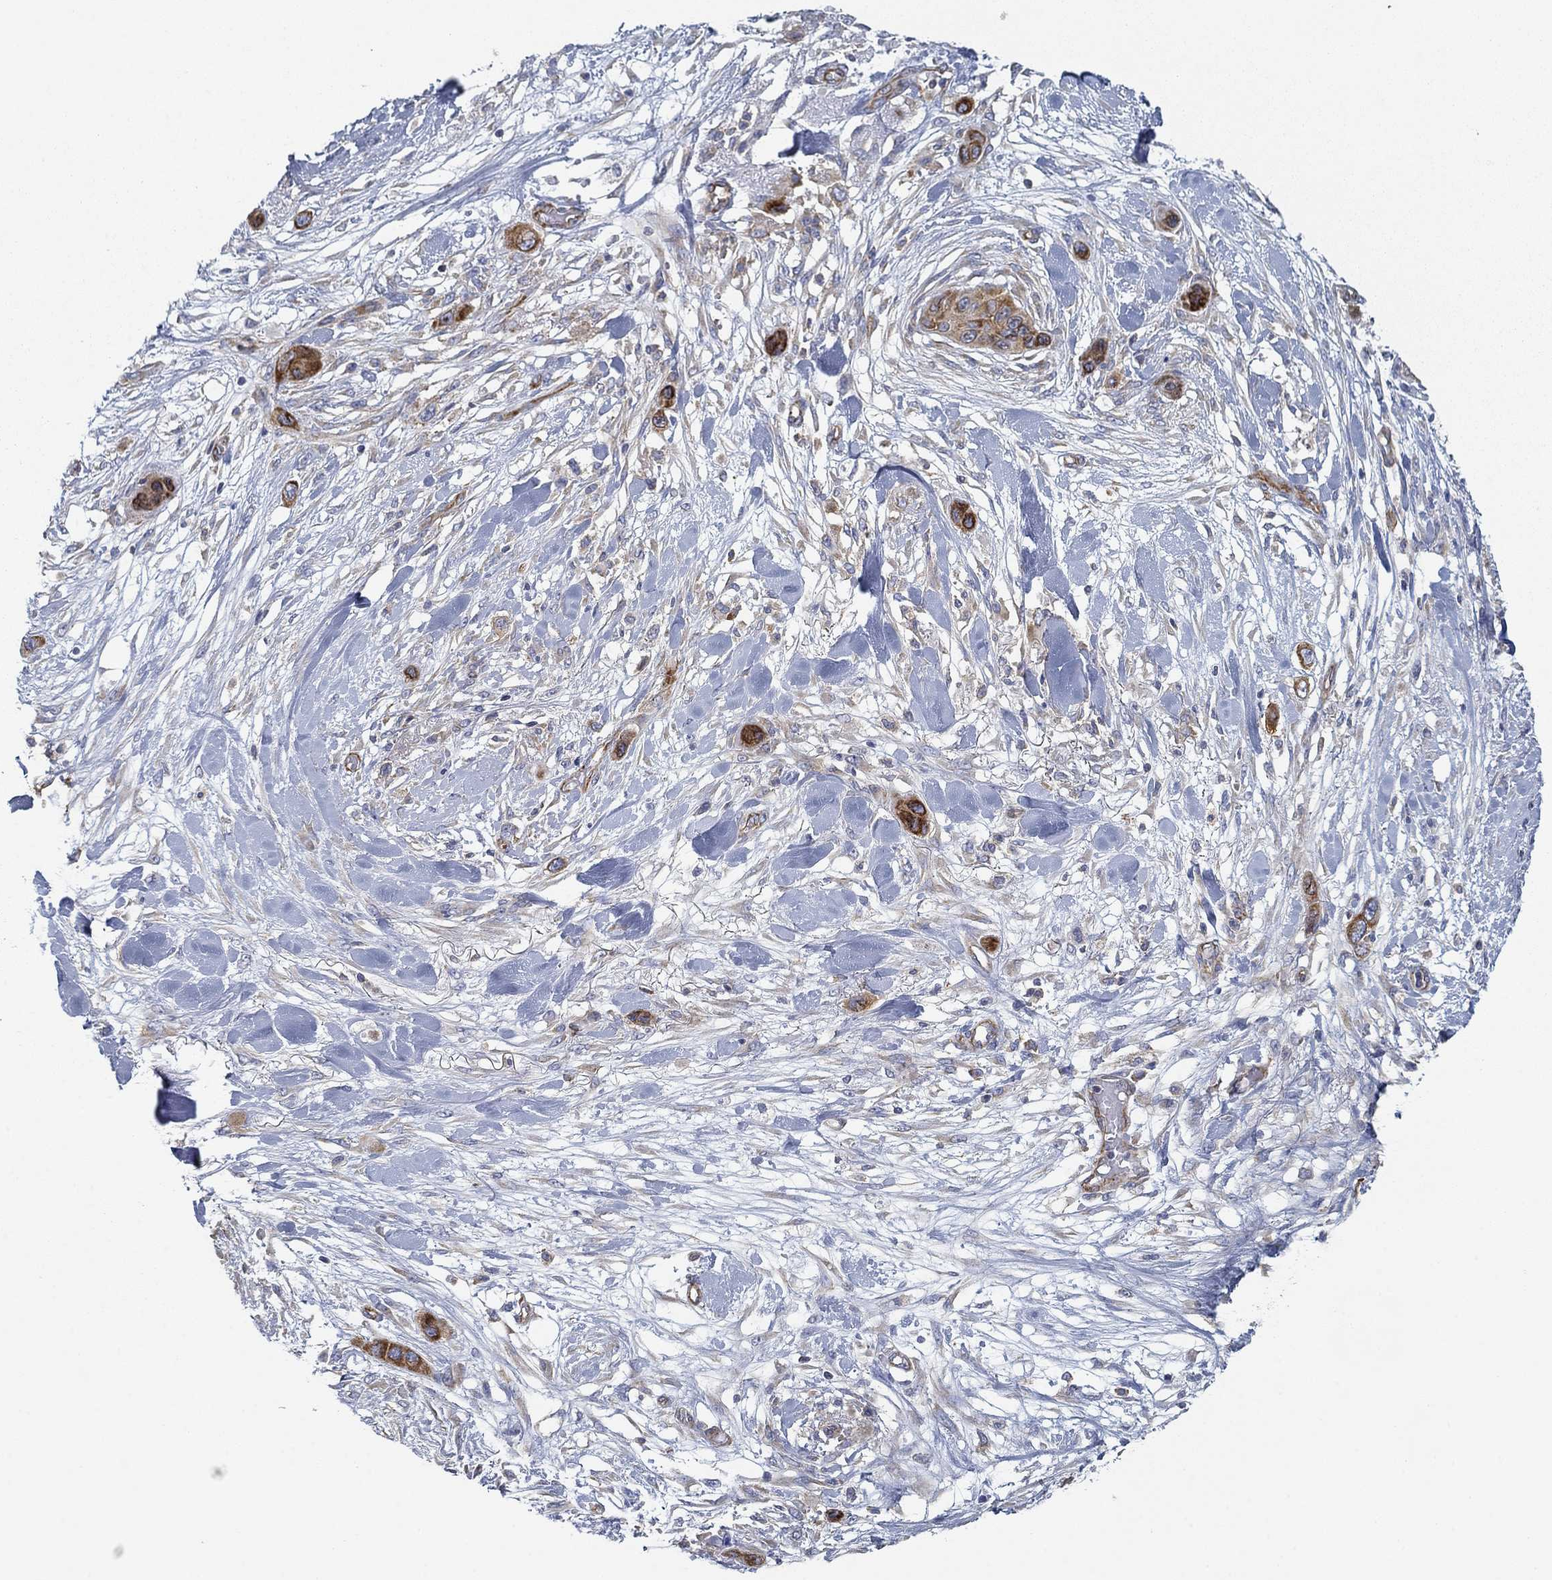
{"staining": {"intensity": "strong", "quantity": ">75%", "location": "cytoplasmic/membranous"}, "tissue": "skin cancer", "cell_type": "Tumor cells", "image_type": "cancer", "snomed": [{"axis": "morphology", "description": "Squamous cell carcinoma, NOS"}, {"axis": "topography", "description": "Skin"}], "caption": "Skin cancer (squamous cell carcinoma) stained with a brown dye shows strong cytoplasmic/membranous positive positivity in about >75% of tumor cells.", "gene": "FXR1", "patient": {"sex": "male", "age": 79}}